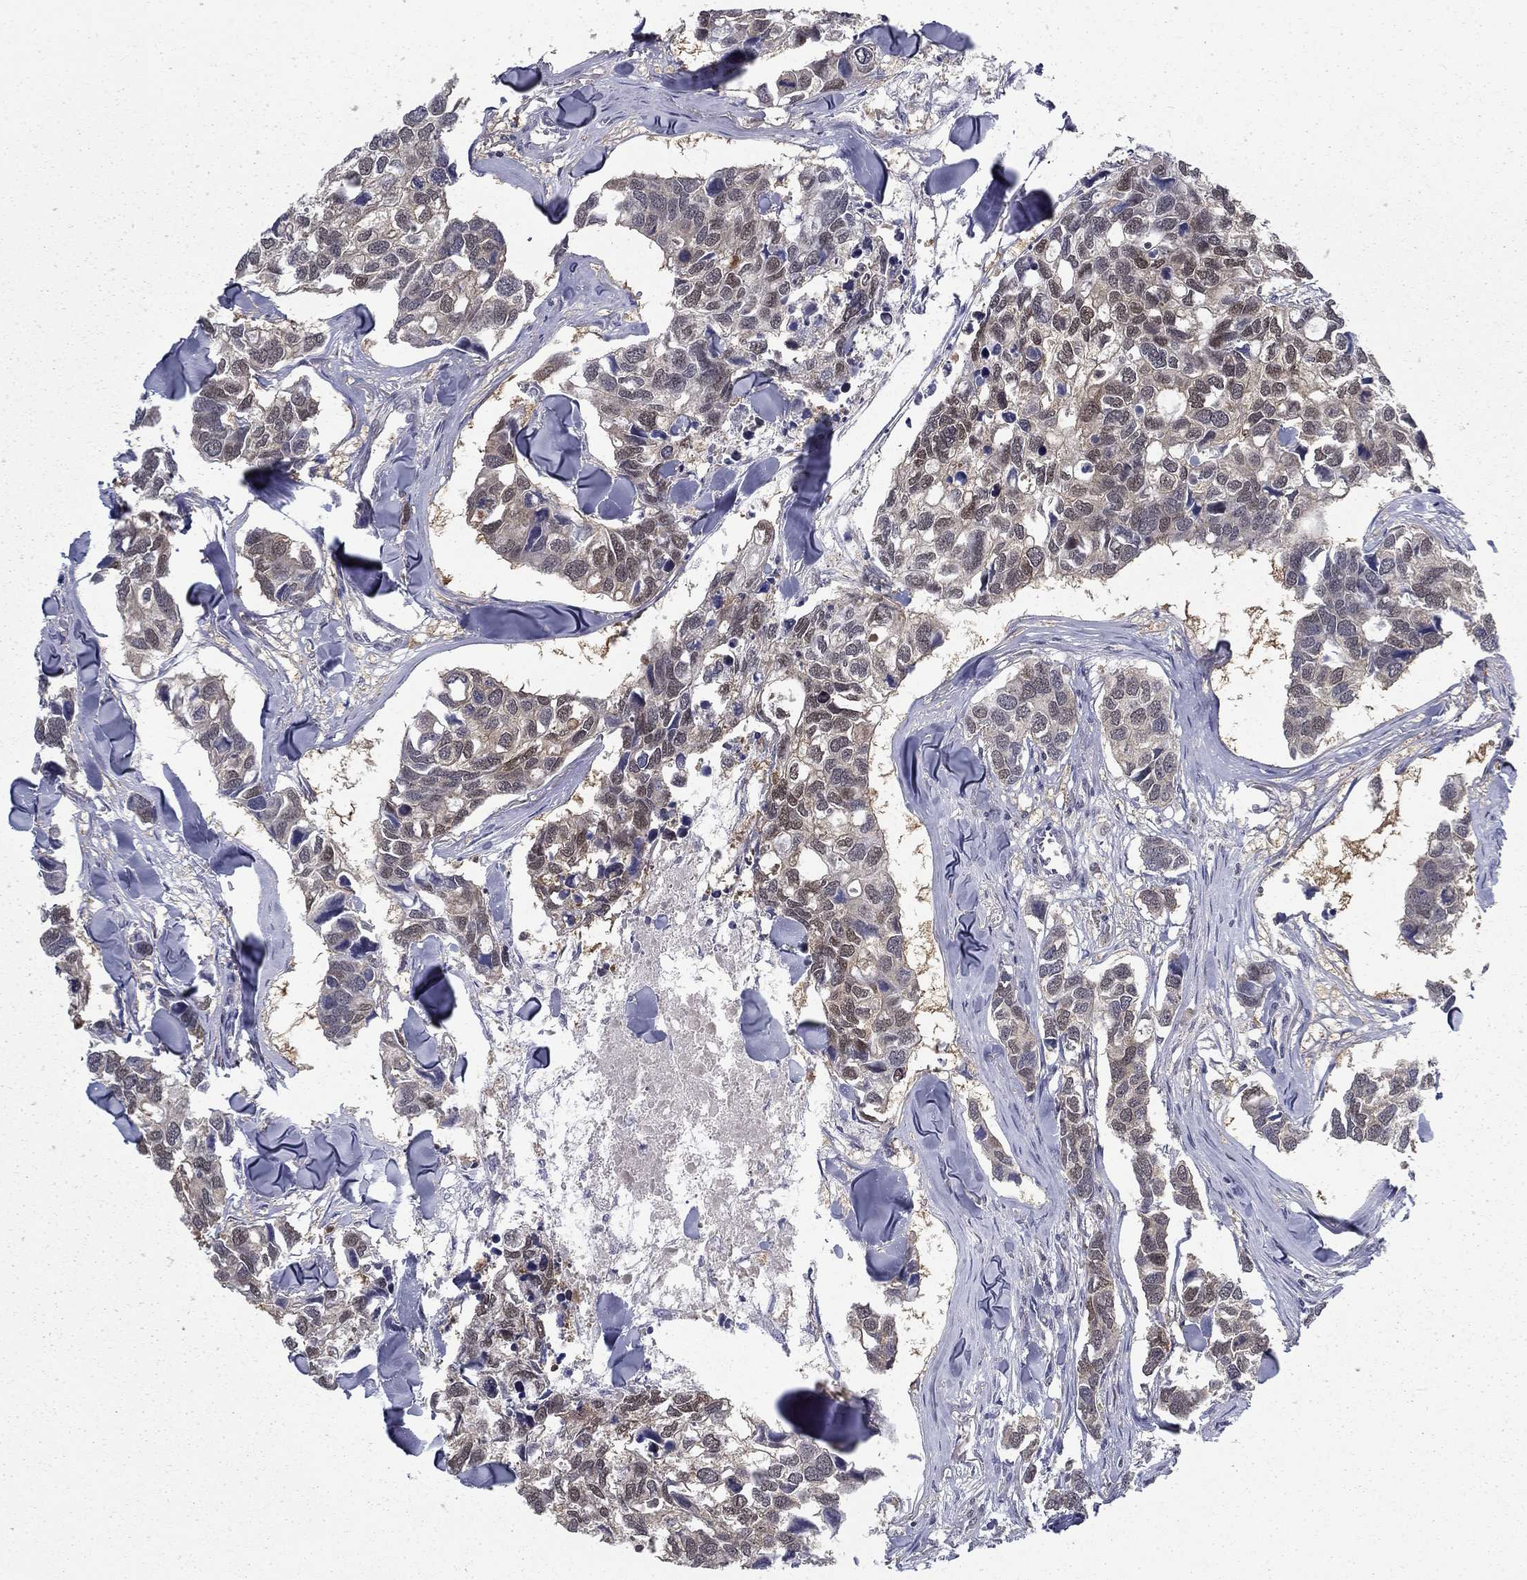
{"staining": {"intensity": "negative", "quantity": "none", "location": "none"}, "tissue": "breast cancer", "cell_type": "Tumor cells", "image_type": "cancer", "snomed": [{"axis": "morphology", "description": "Duct carcinoma"}, {"axis": "topography", "description": "Breast"}], "caption": "This is a image of immunohistochemistry staining of breast intraductal carcinoma, which shows no staining in tumor cells.", "gene": "NIT2", "patient": {"sex": "female", "age": 83}}